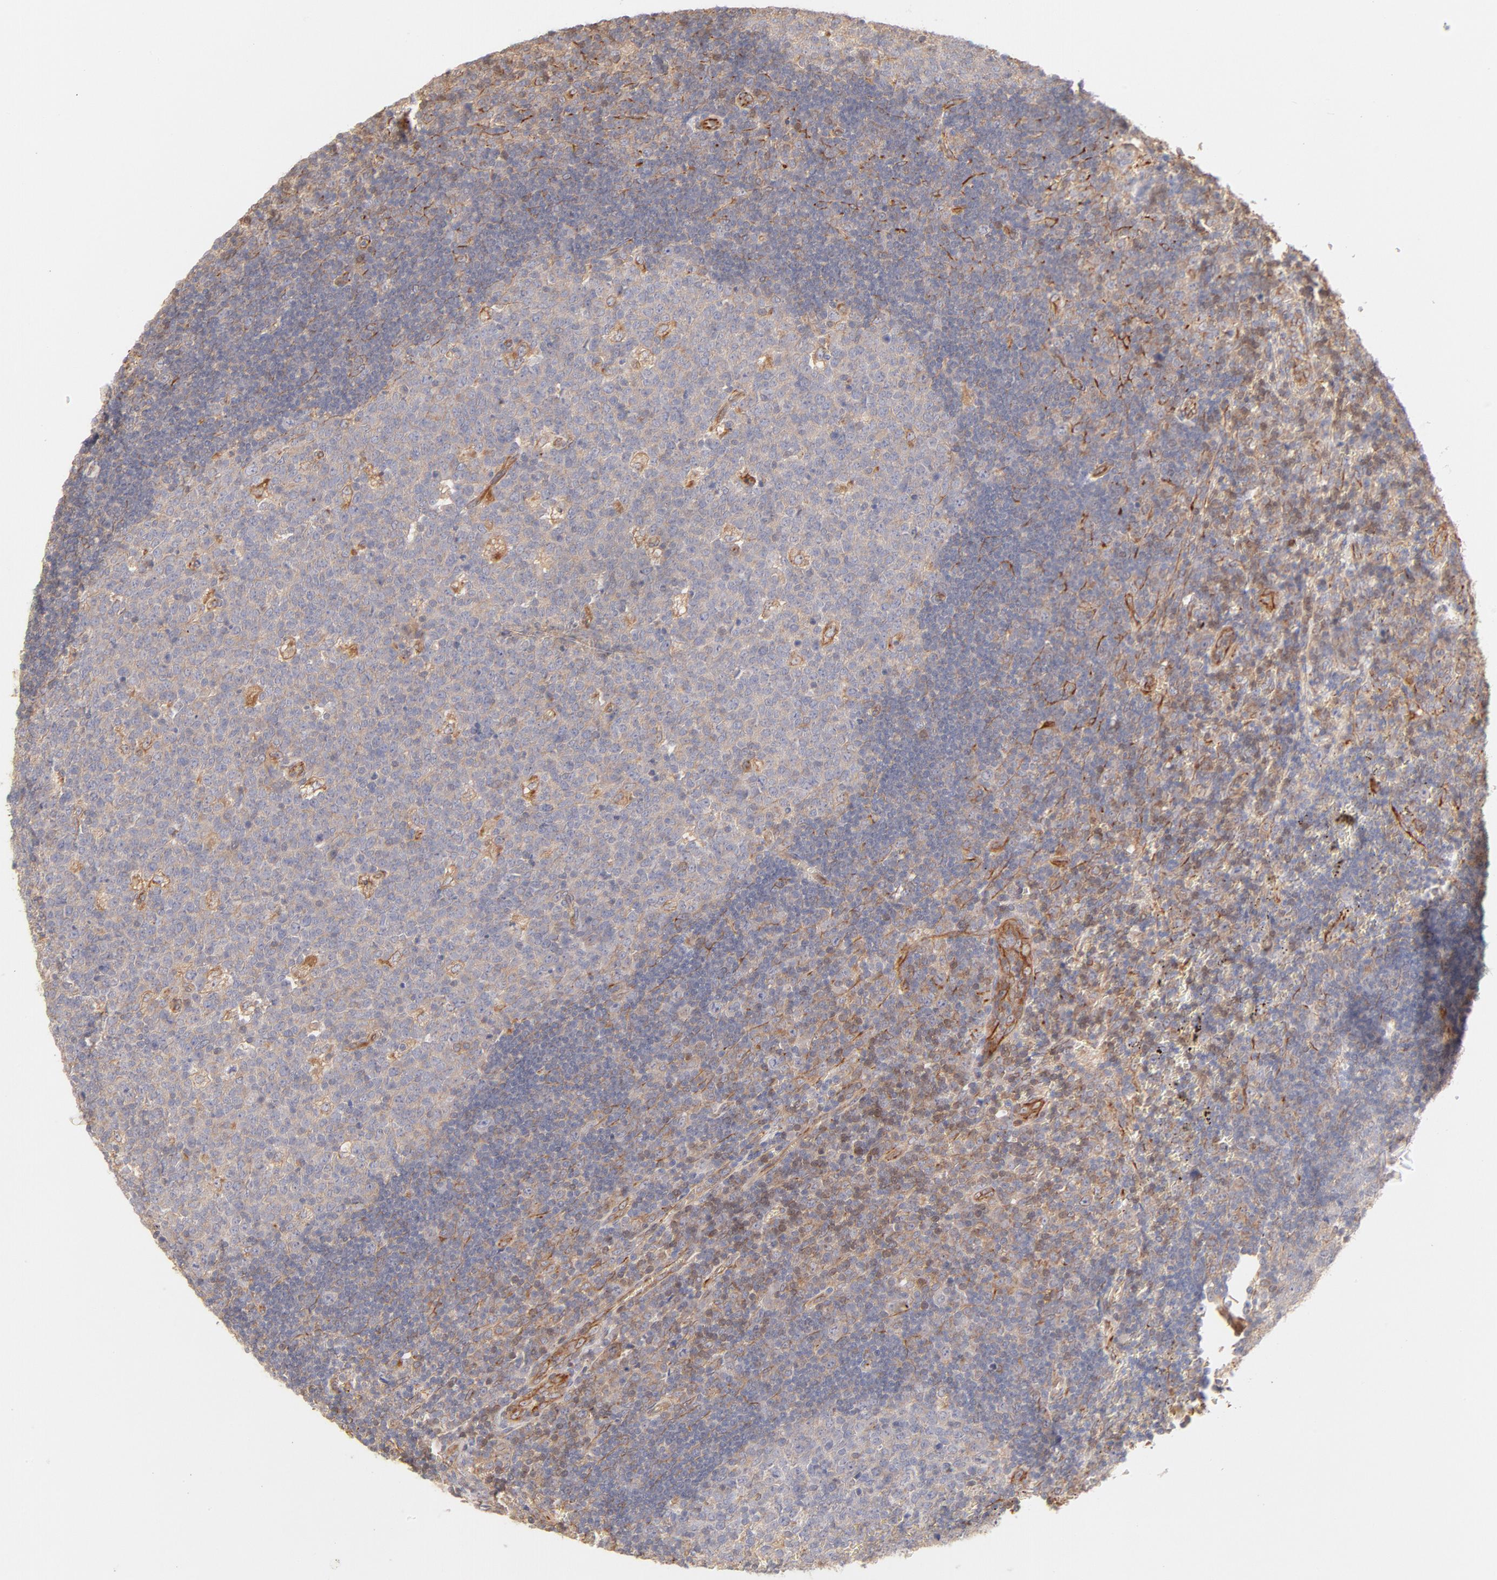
{"staining": {"intensity": "negative", "quantity": "none", "location": "none"}, "tissue": "lymph node", "cell_type": "Germinal center cells", "image_type": "normal", "snomed": [{"axis": "morphology", "description": "Normal tissue, NOS"}, {"axis": "topography", "description": "Lymph node"}, {"axis": "topography", "description": "Salivary gland"}], "caption": "The image exhibits no significant staining in germinal center cells of lymph node.", "gene": "LDLRAP1", "patient": {"sex": "male", "age": 8}}